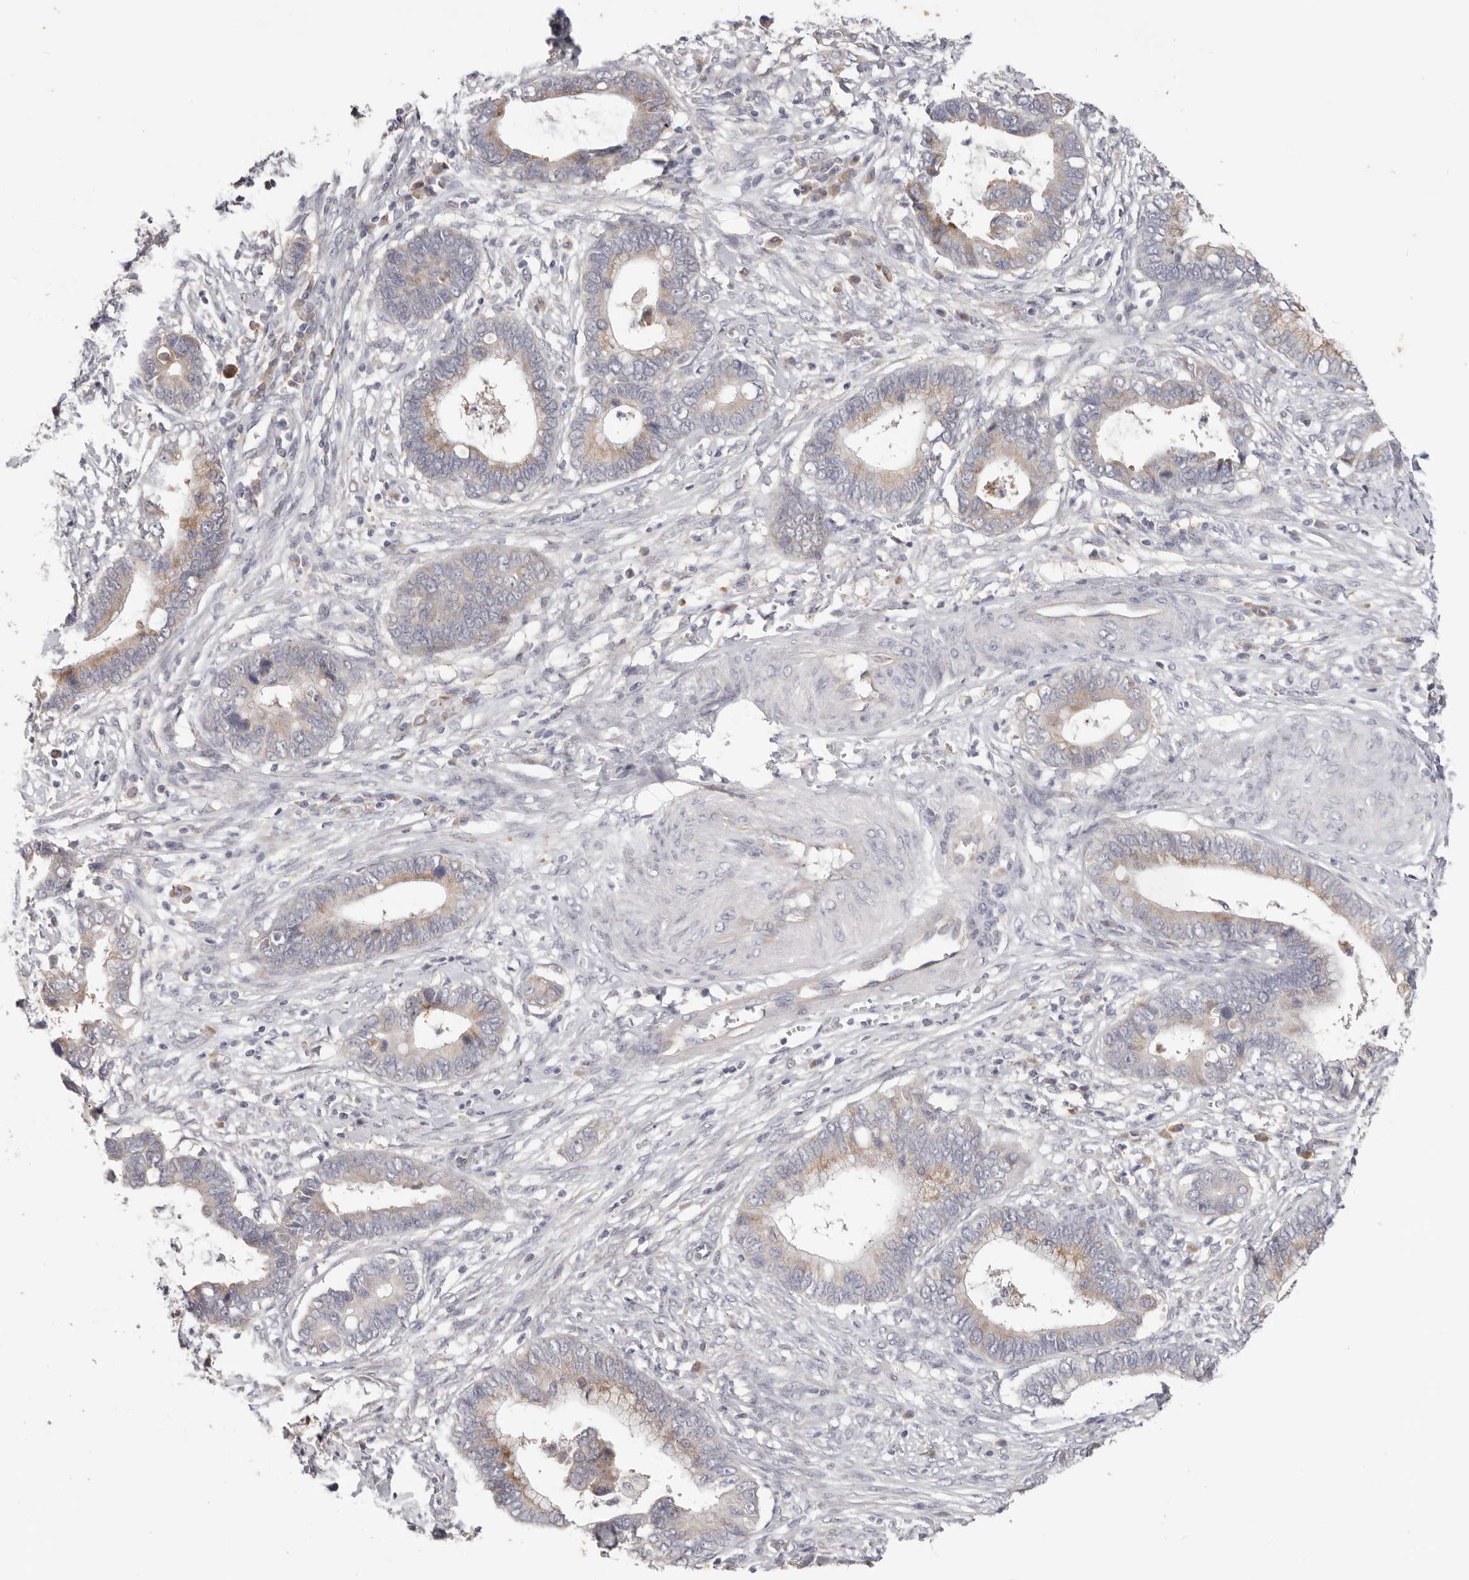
{"staining": {"intensity": "weak", "quantity": "<25%", "location": "cytoplasmic/membranous"}, "tissue": "cervical cancer", "cell_type": "Tumor cells", "image_type": "cancer", "snomed": [{"axis": "morphology", "description": "Adenocarcinoma, NOS"}, {"axis": "topography", "description": "Cervix"}], "caption": "Micrograph shows no significant protein expression in tumor cells of cervical cancer (adenocarcinoma). (Brightfield microscopy of DAB immunohistochemistry (IHC) at high magnification).", "gene": "WDR77", "patient": {"sex": "female", "age": 44}}